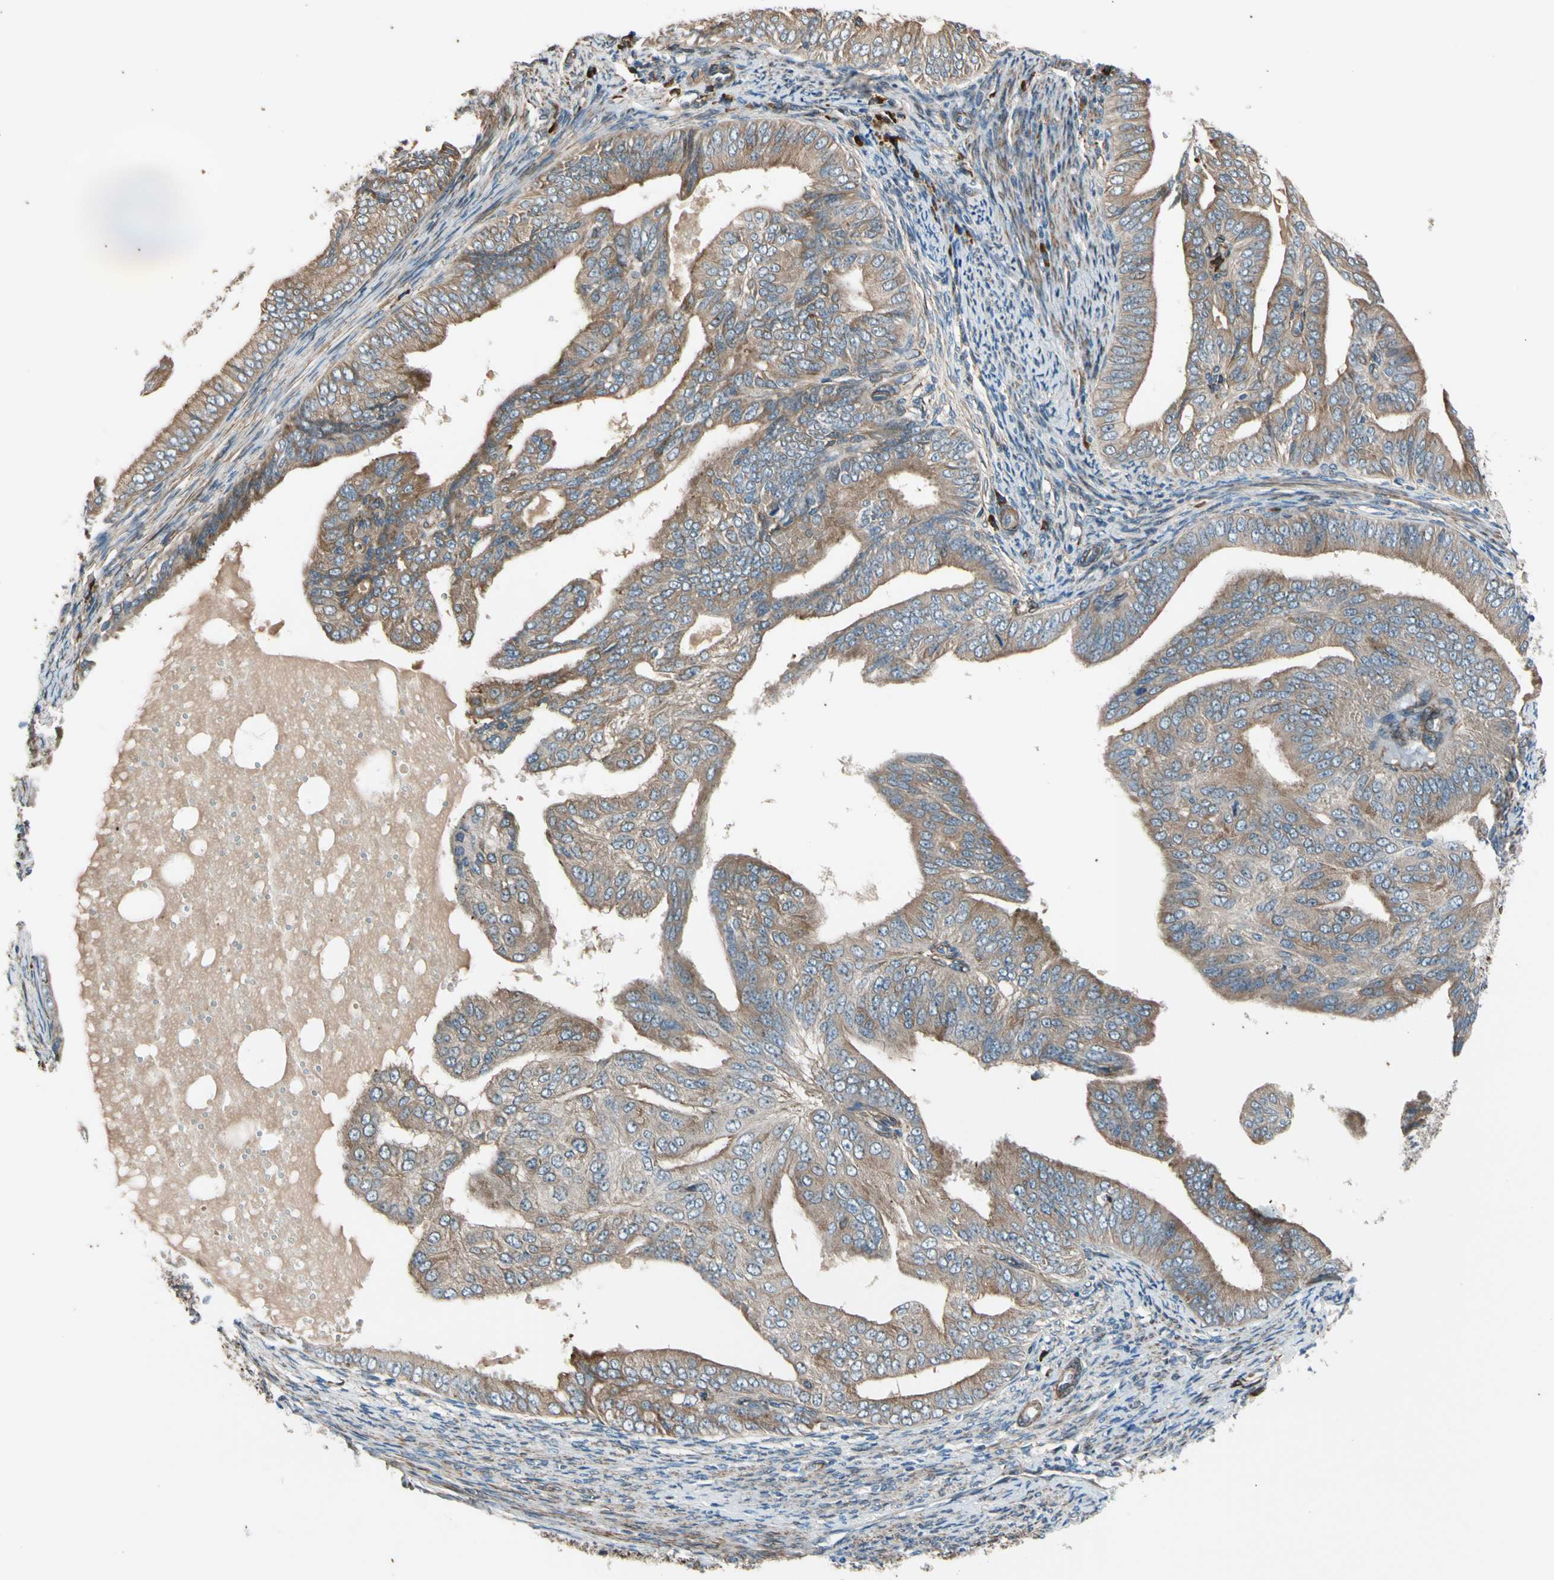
{"staining": {"intensity": "moderate", "quantity": ">75%", "location": "cytoplasmic/membranous"}, "tissue": "endometrial cancer", "cell_type": "Tumor cells", "image_type": "cancer", "snomed": [{"axis": "morphology", "description": "Adenocarcinoma, NOS"}, {"axis": "topography", "description": "Endometrium"}], "caption": "Protein expression analysis of human endometrial cancer (adenocarcinoma) reveals moderate cytoplasmic/membranous positivity in approximately >75% of tumor cells. The protein of interest is stained brown, and the nuclei are stained in blue (DAB IHC with brightfield microscopy, high magnification).", "gene": "LIMK2", "patient": {"sex": "female", "age": 58}}